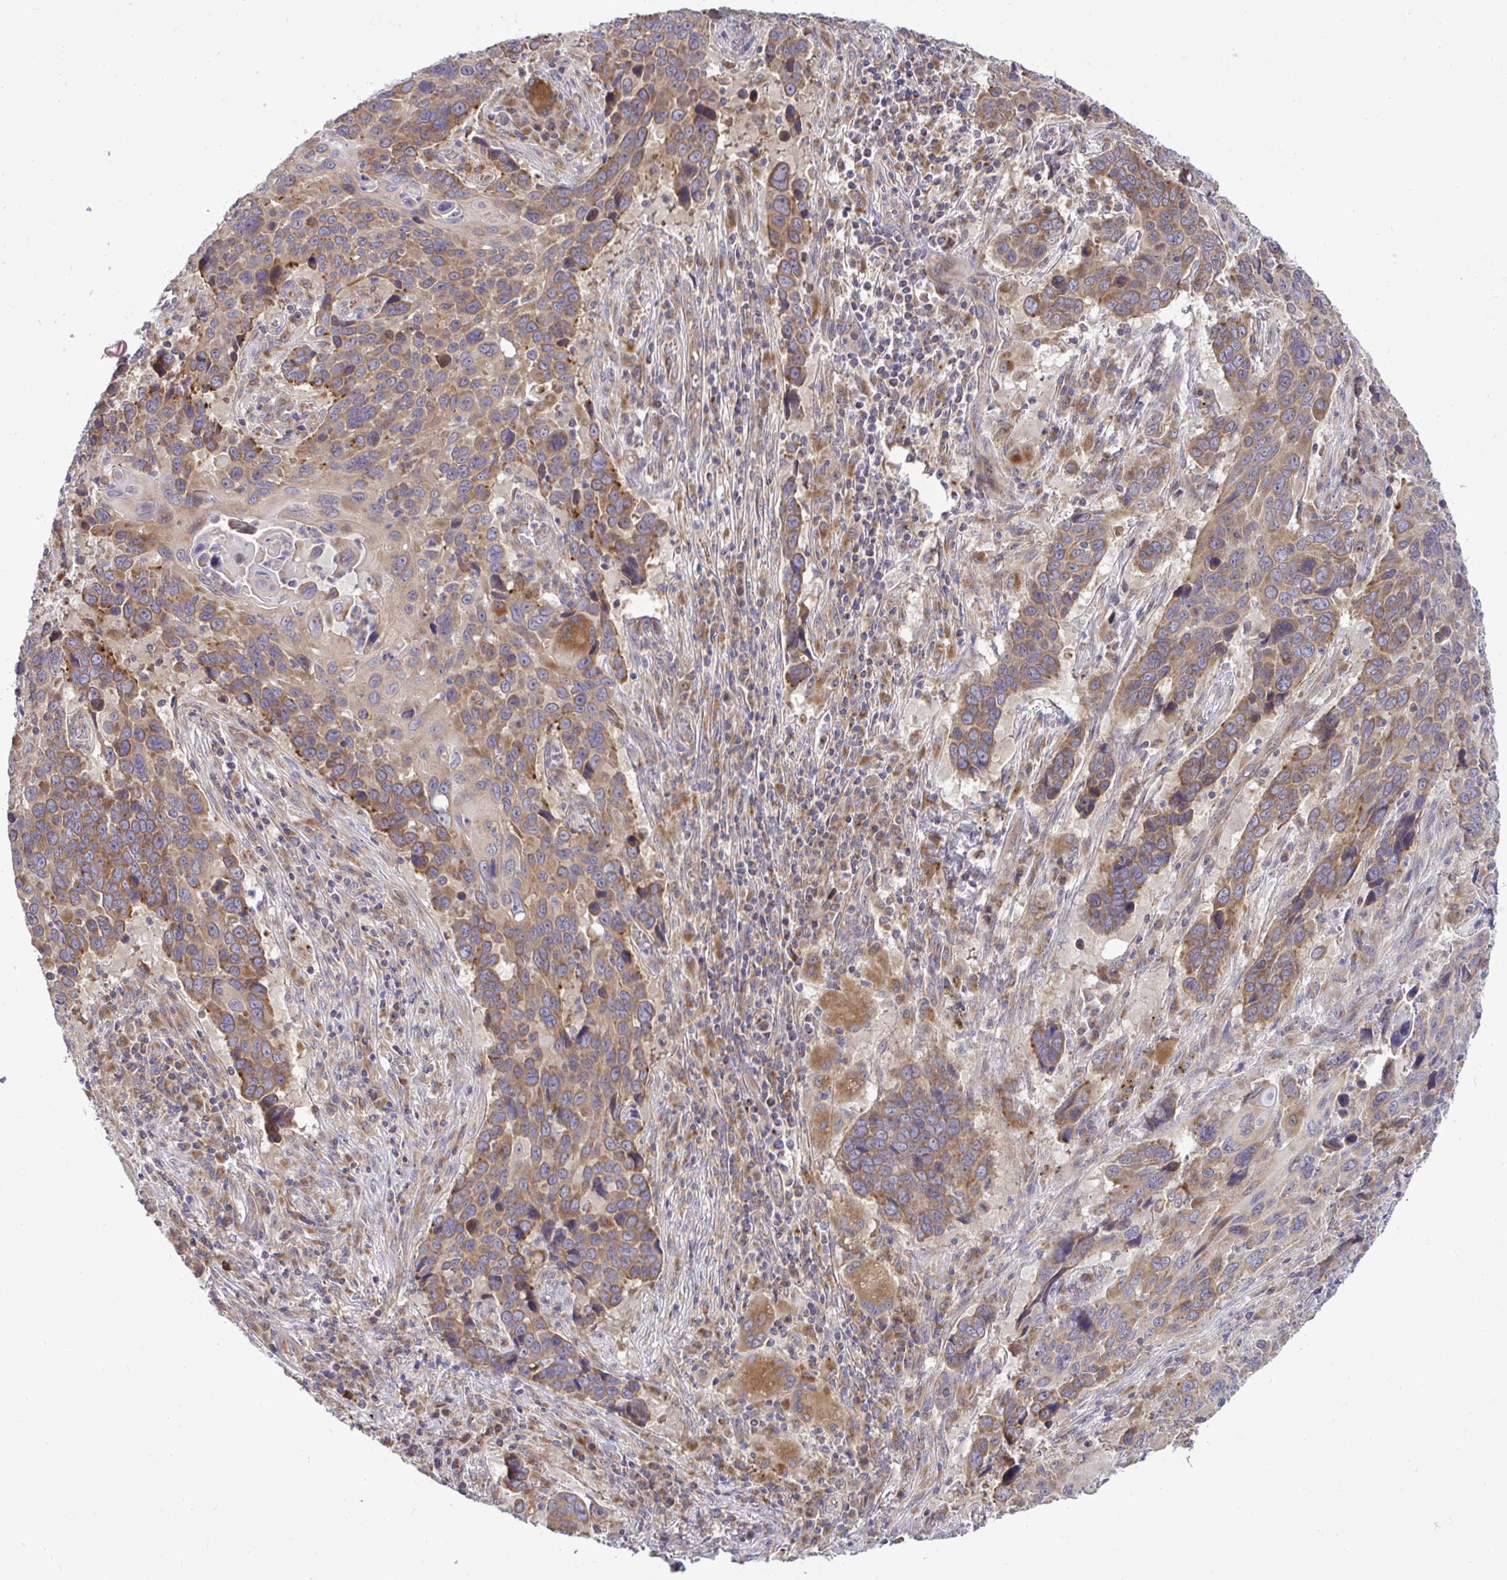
{"staining": {"intensity": "moderate", "quantity": ">75%", "location": "cytoplasmic/membranous"}, "tissue": "lung cancer", "cell_type": "Tumor cells", "image_type": "cancer", "snomed": [{"axis": "morphology", "description": "Squamous cell carcinoma, NOS"}, {"axis": "topography", "description": "Lung"}], "caption": "Immunohistochemical staining of squamous cell carcinoma (lung) shows medium levels of moderate cytoplasmic/membranous protein staining in approximately >75% of tumor cells.", "gene": "VTI1B", "patient": {"sex": "male", "age": 68}}